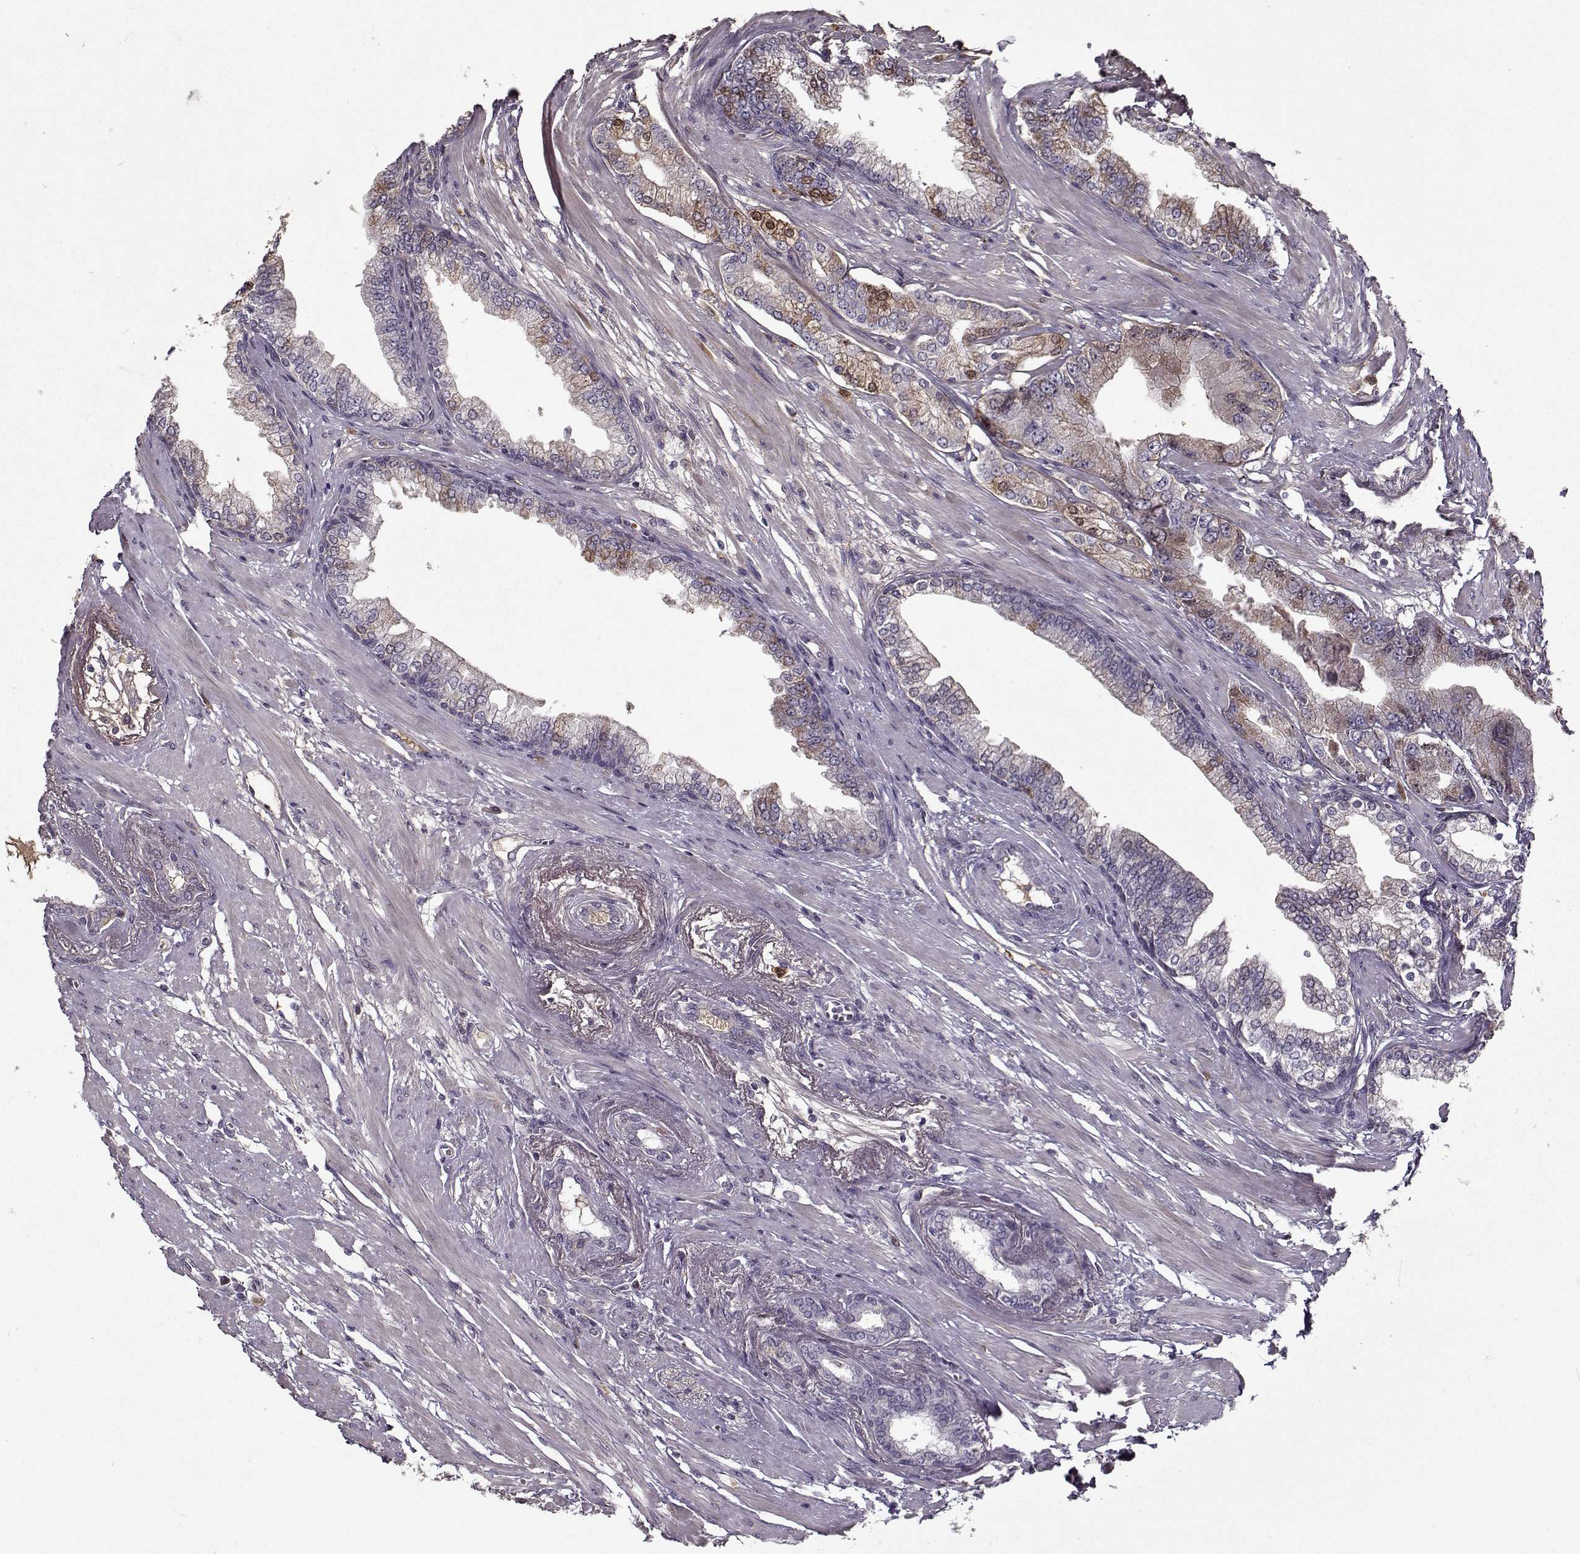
{"staining": {"intensity": "moderate", "quantity": "25%-75%", "location": "cytoplasmic/membranous"}, "tissue": "prostate cancer", "cell_type": "Tumor cells", "image_type": "cancer", "snomed": [{"axis": "morphology", "description": "Adenocarcinoma, Low grade"}, {"axis": "topography", "description": "Prostate"}], "caption": "Immunohistochemistry (IHC) (DAB) staining of prostate cancer reveals moderate cytoplasmic/membranous protein expression in about 25%-75% of tumor cells.", "gene": "LAMA2", "patient": {"sex": "male", "age": 60}}